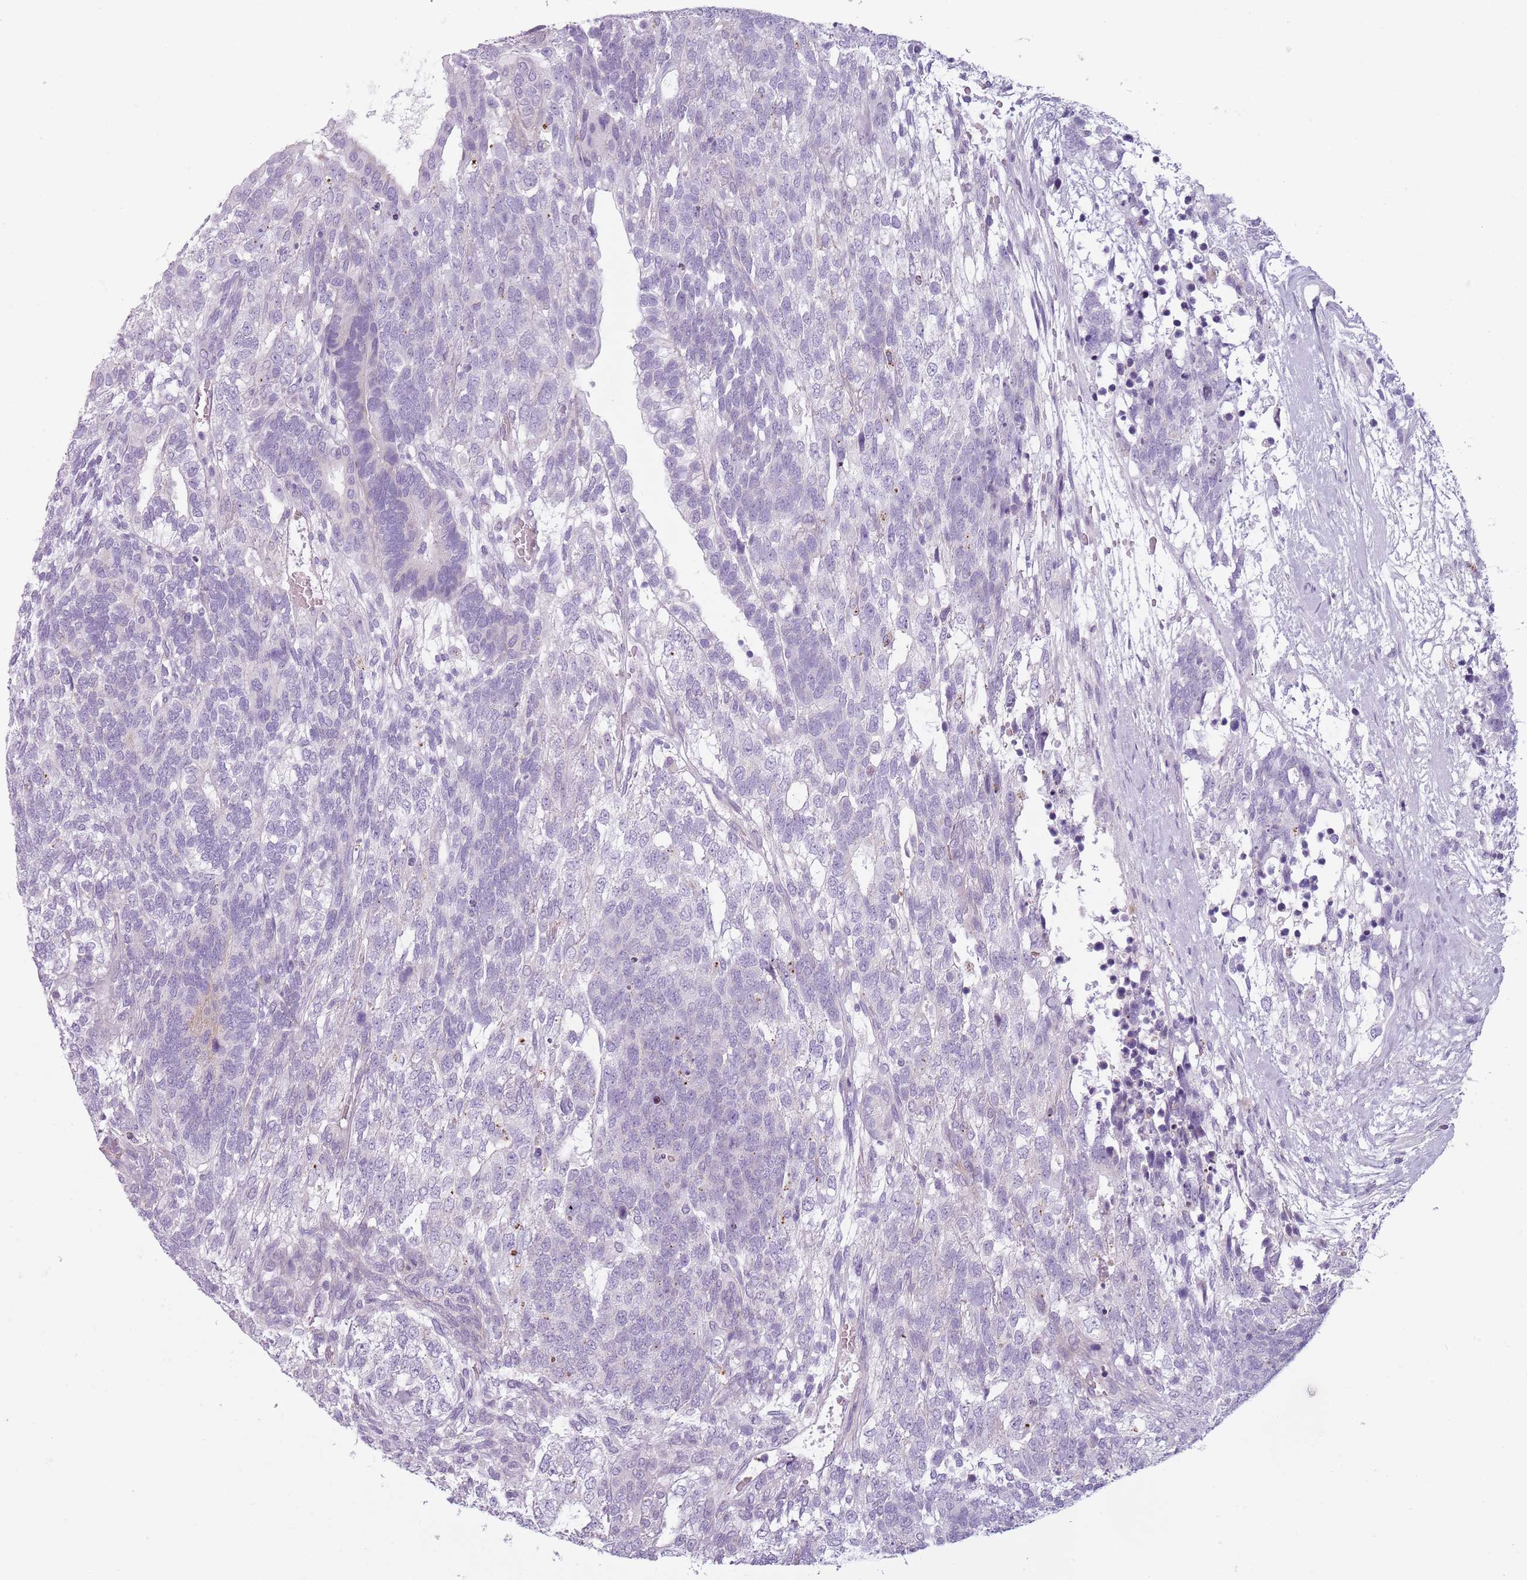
{"staining": {"intensity": "negative", "quantity": "none", "location": "none"}, "tissue": "testis cancer", "cell_type": "Tumor cells", "image_type": "cancer", "snomed": [{"axis": "morphology", "description": "Carcinoma, Embryonal, NOS"}, {"axis": "topography", "description": "Testis"}], "caption": "The histopathology image demonstrates no significant positivity in tumor cells of testis embryonal carcinoma.", "gene": "MEGF8", "patient": {"sex": "male", "age": 23}}